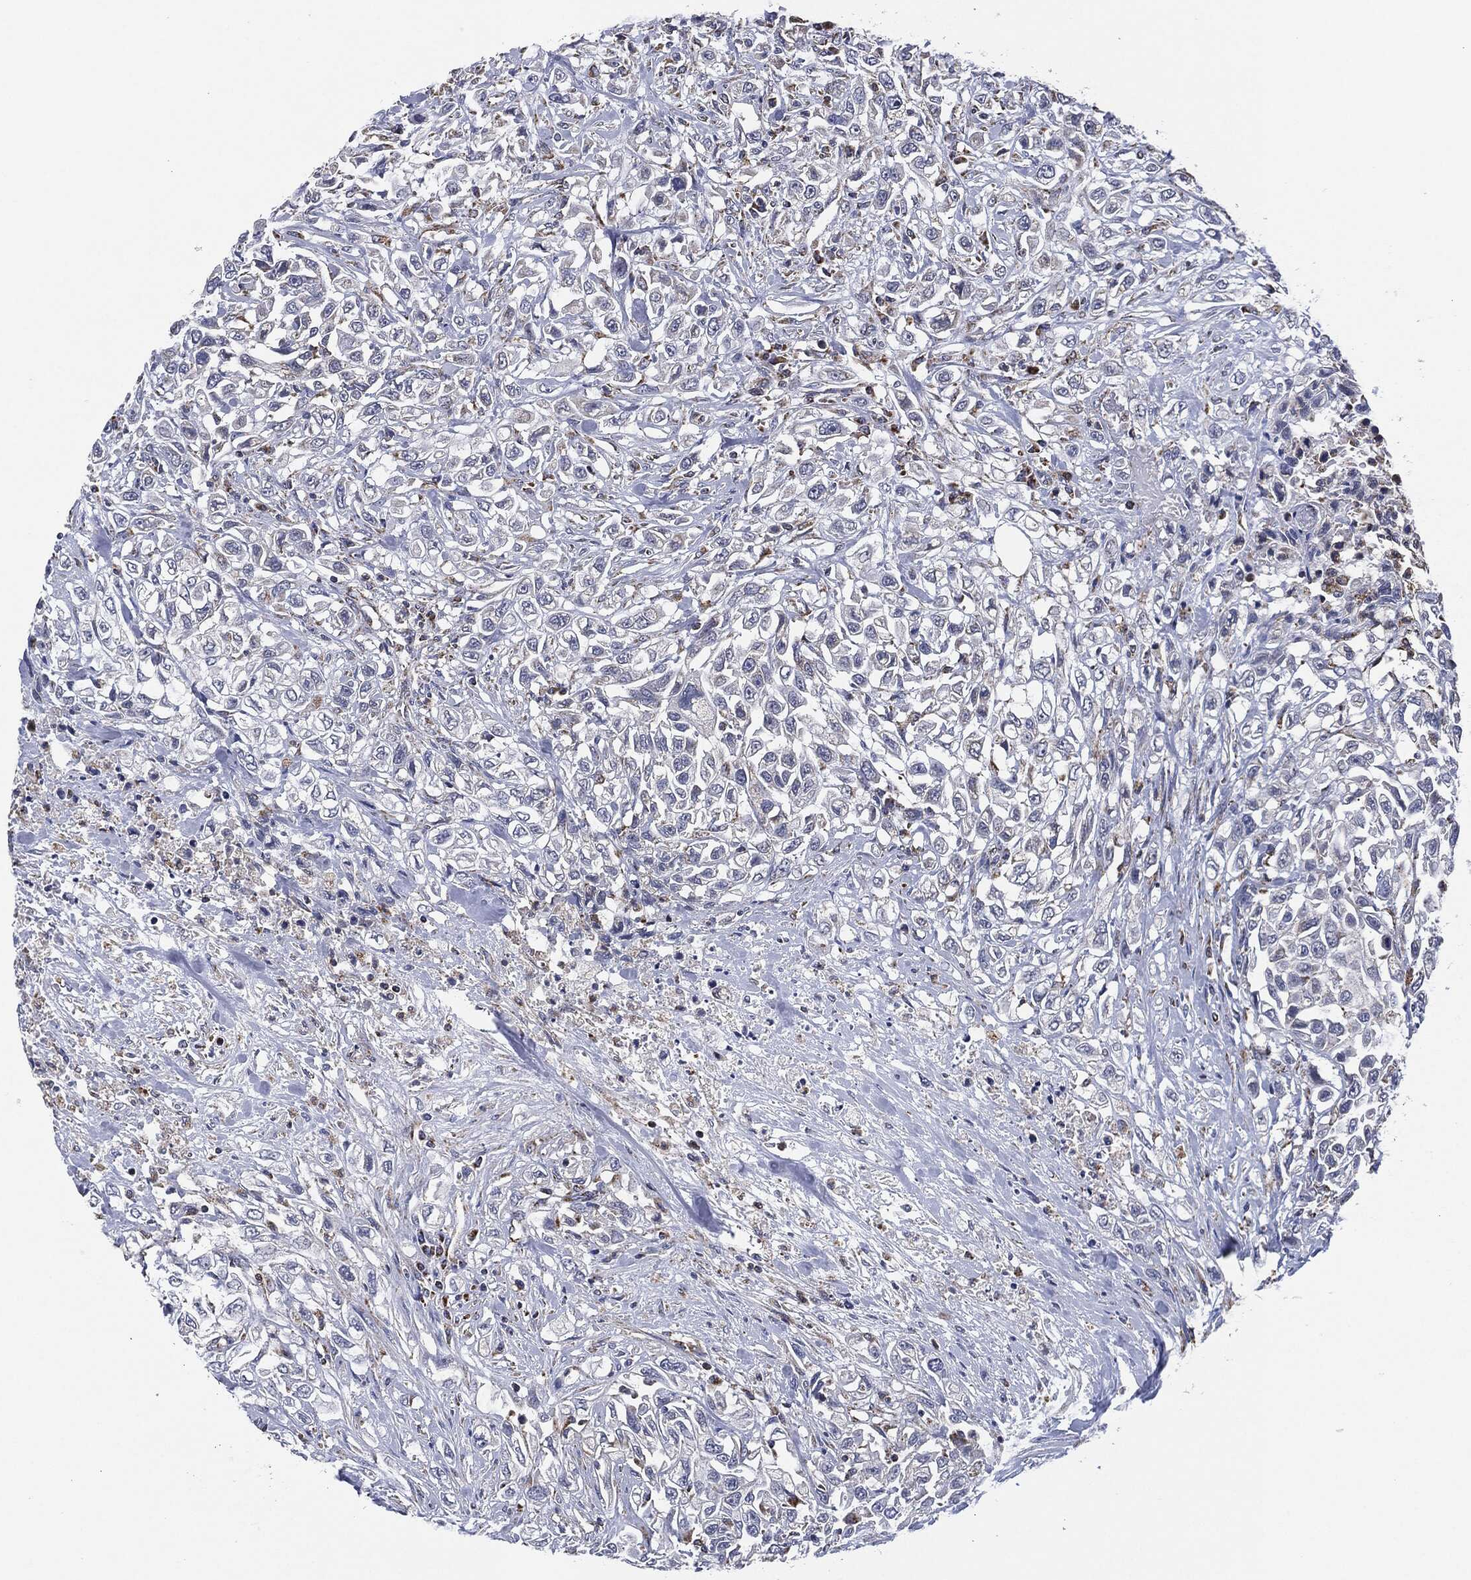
{"staining": {"intensity": "negative", "quantity": "none", "location": "none"}, "tissue": "urothelial cancer", "cell_type": "Tumor cells", "image_type": "cancer", "snomed": [{"axis": "morphology", "description": "Urothelial carcinoma, High grade"}, {"axis": "topography", "description": "Urinary bladder"}], "caption": "A high-resolution image shows immunohistochemistry staining of urothelial carcinoma (high-grade), which exhibits no significant positivity in tumor cells.", "gene": "NDUFV2", "patient": {"sex": "female", "age": 56}}